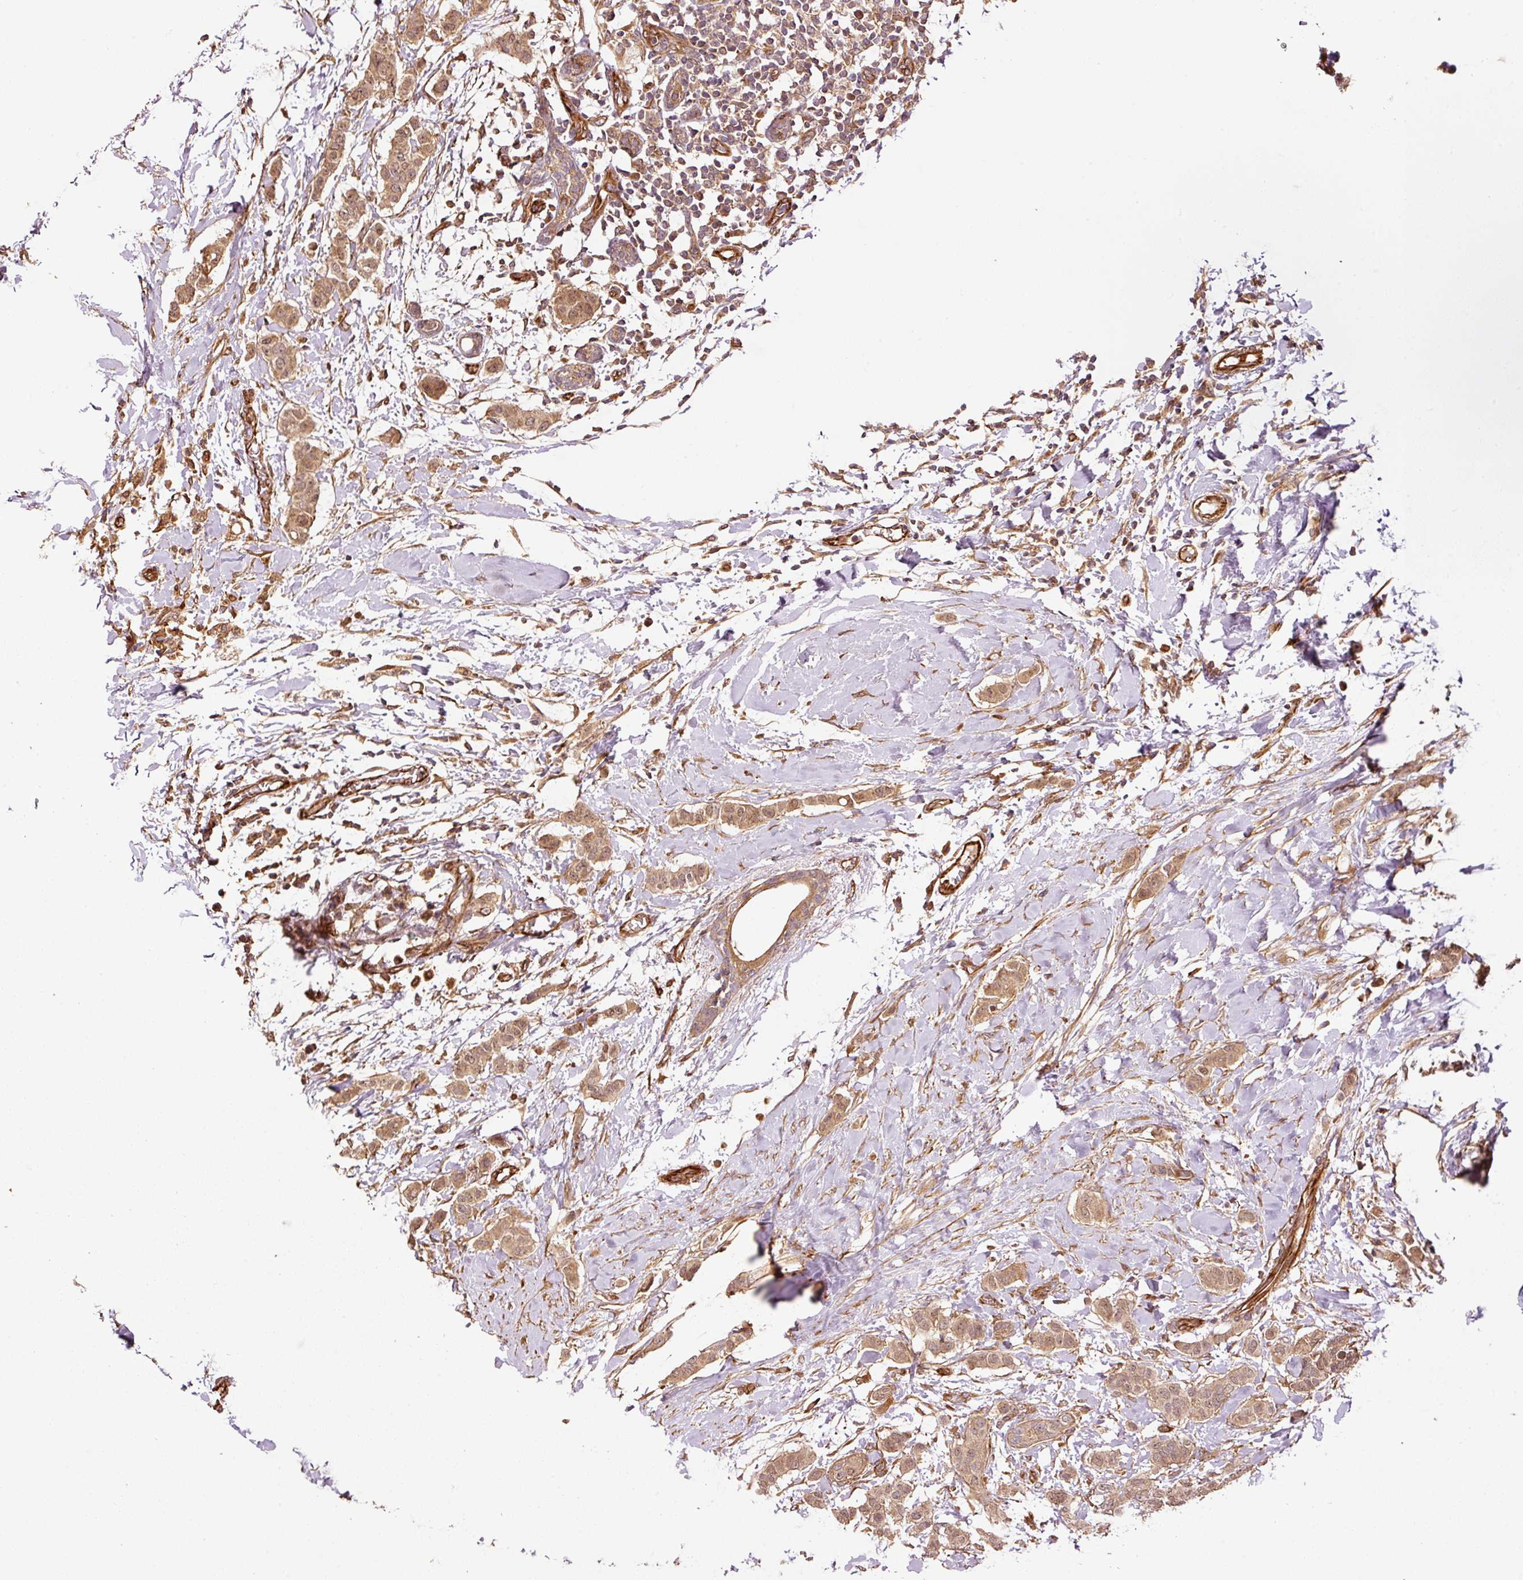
{"staining": {"intensity": "moderate", "quantity": ">75%", "location": "cytoplasmic/membranous,nuclear"}, "tissue": "breast cancer", "cell_type": "Tumor cells", "image_type": "cancer", "snomed": [{"axis": "morphology", "description": "Duct carcinoma"}, {"axis": "topography", "description": "Breast"}], "caption": "A high-resolution histopathology image shows immunohistochemistry (IHC) staining of breast cancer (intraductal carcinoma), which shows moderate cytoplasmic/membranous and nuclear positivity in approximately >75% of tumor cells.", "gene": "OXER1", "patient": {"sex": "female", "age": 40}}